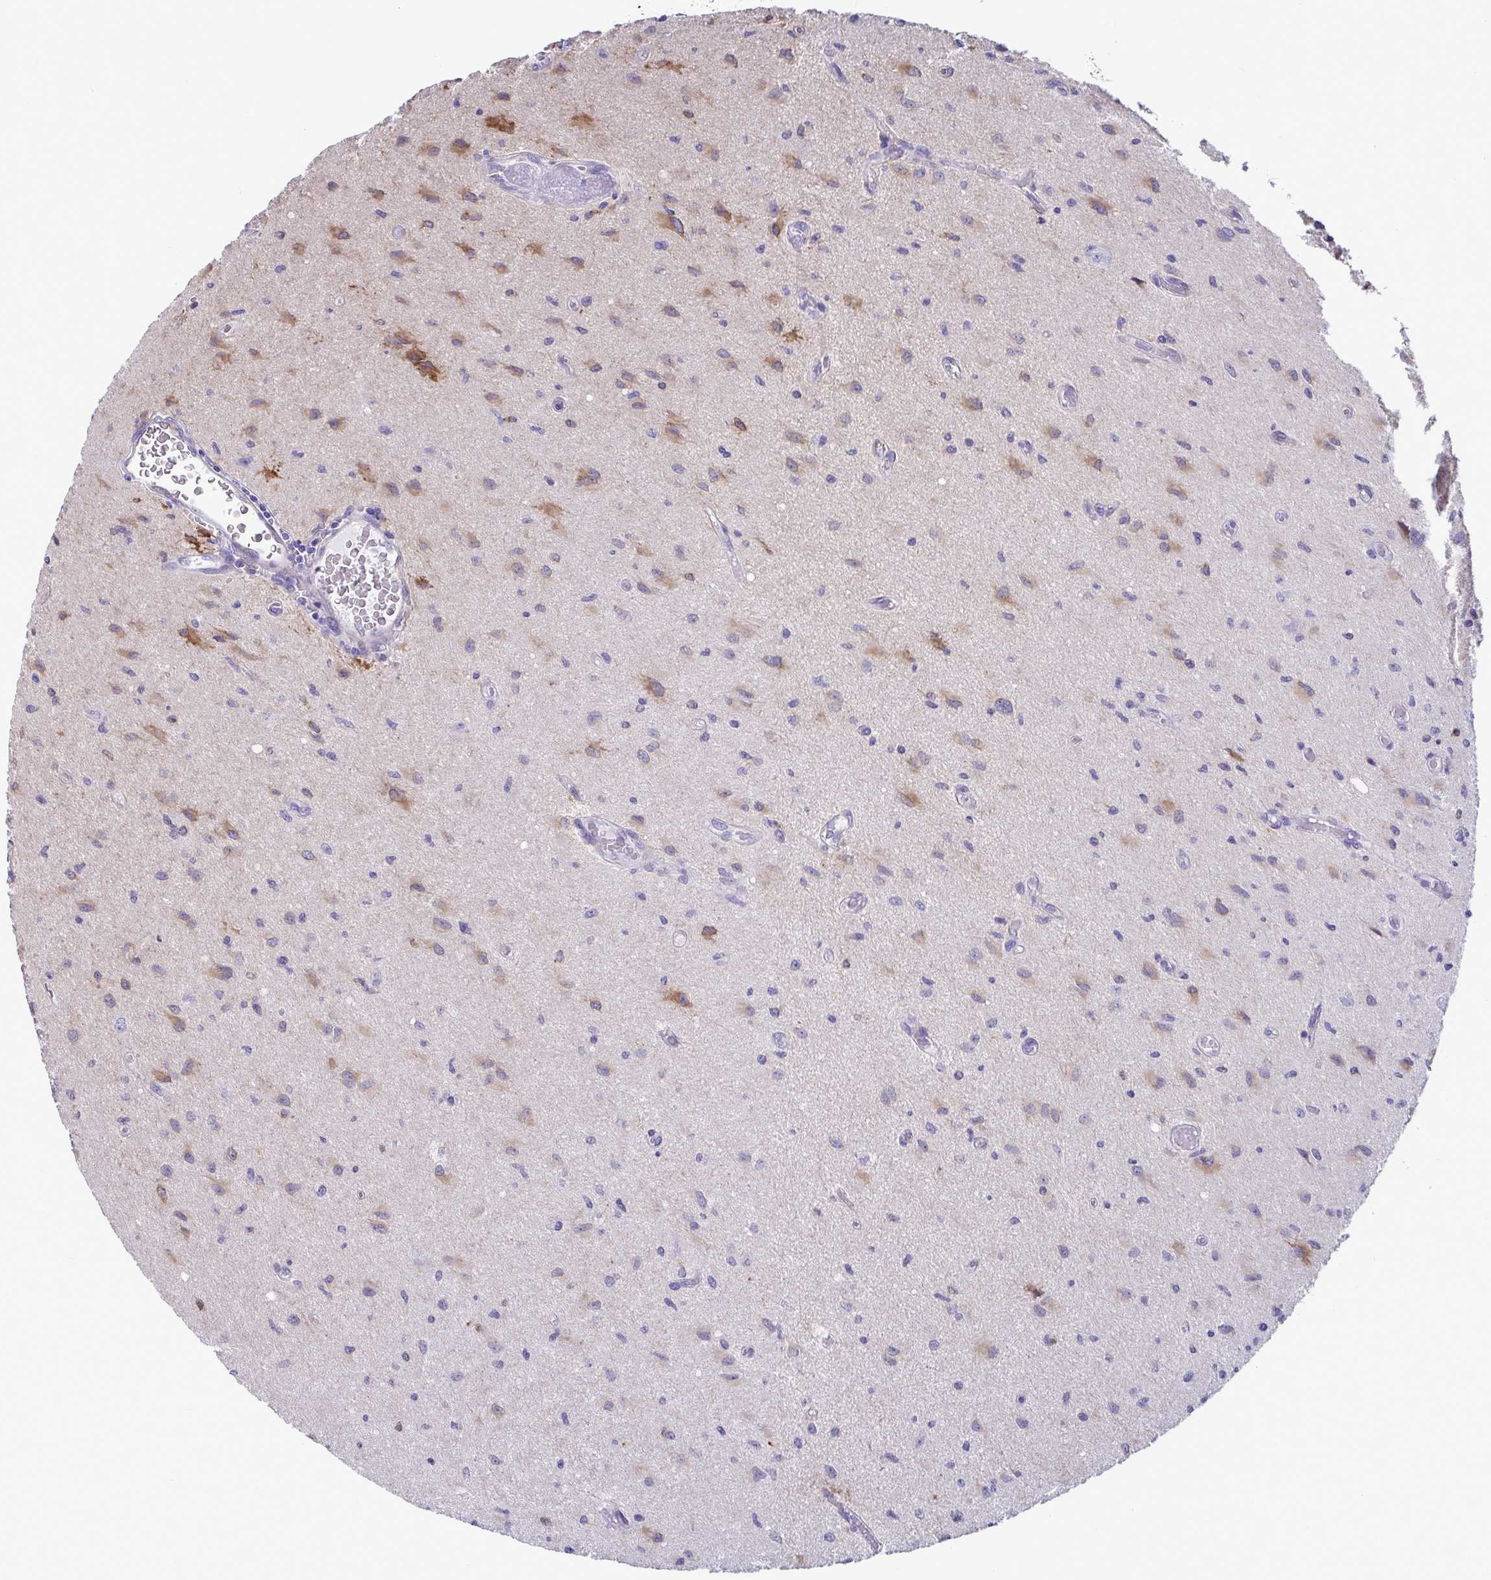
{"staining": {"intensity": "moderate", "quantity": "<25%", "location": "cytoplasmic/membranous"}, "tissue": "glioma", "cell_type": "Tumor cells", "image_type": "cancer", "snomed": [{"axis": "morphology", "description": "Glioma, malignant, High grade"}, {"axis": "topography", "description": "Brain"}], "caption": "Immunohistochemistry of glioma exhibits low levels of moderate cytoplasmic/membranous positivity in approximately <25% of tumor cells. (DAB IHC with brightfield microscopy, high magnification).", "gene": "ASPH", "patient": {"sex": "male", "age": 67}}